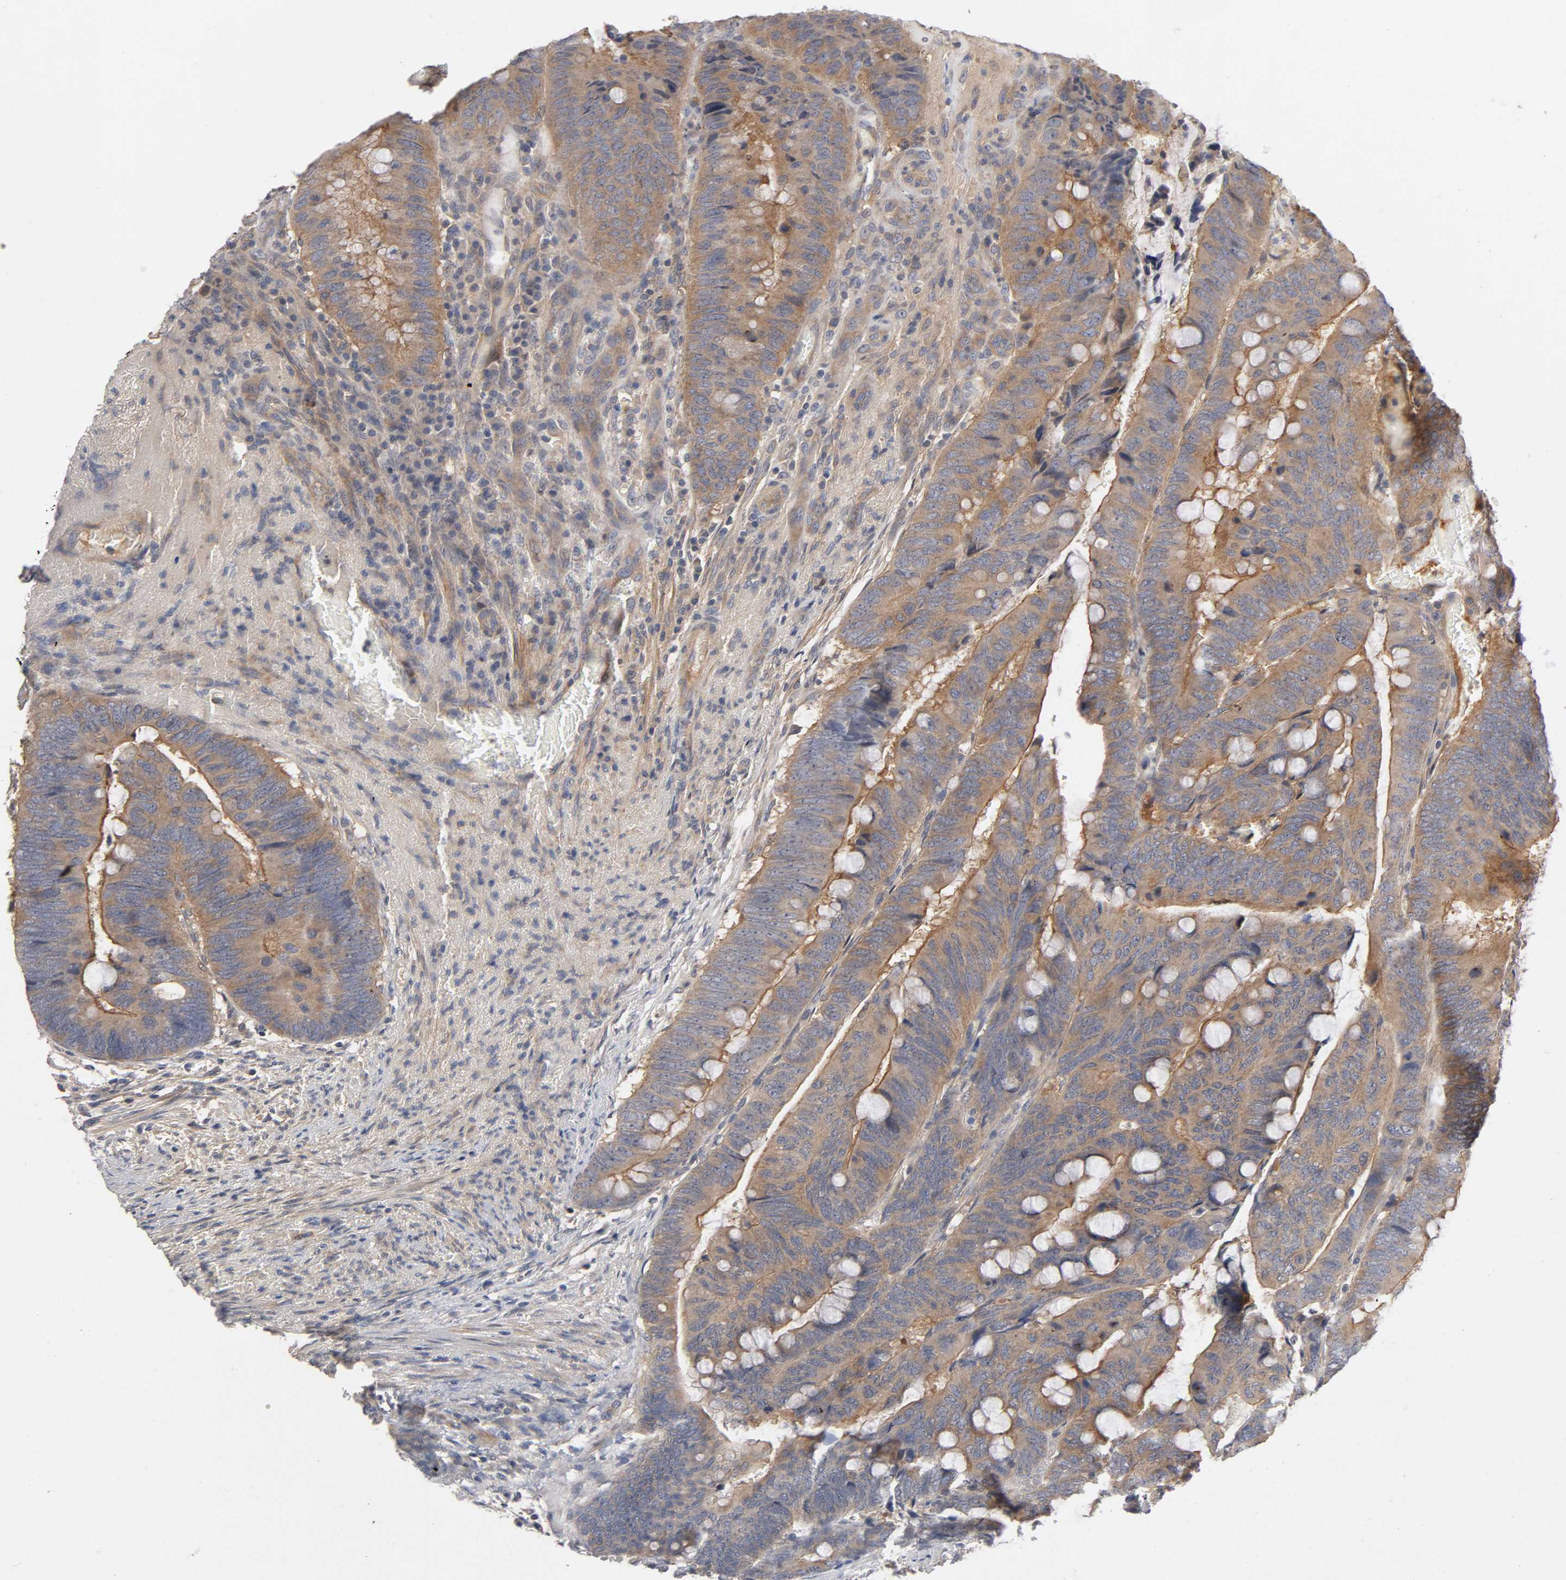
{"staining": {"intensity": "moderate", "quantity": ">75%", "location": "cytoplasmic/membranous"}, "tissue": "colorectal cancer", "cell_type": "Tumor cells", "image_type": "cancer", "snomed": [{"axis": "morphology", "description": "Normal tissue, NOS"}, {"axis": "morphology", "description": "Adenocarcinoma, NOS"}, {"axis": "topography", "description": "Rectum"}, {"axis": "topography", "description": "Peripheral nerve tissue"}], "caption": "There is medium levels of moderate cytoplasmic/membranous staining in tumor cells of colorectal cancer, as demonstrated by immunohistochemical staining (brown color).", "gene": "CPB2", "patient": {"sex": "male", "age": 92}}